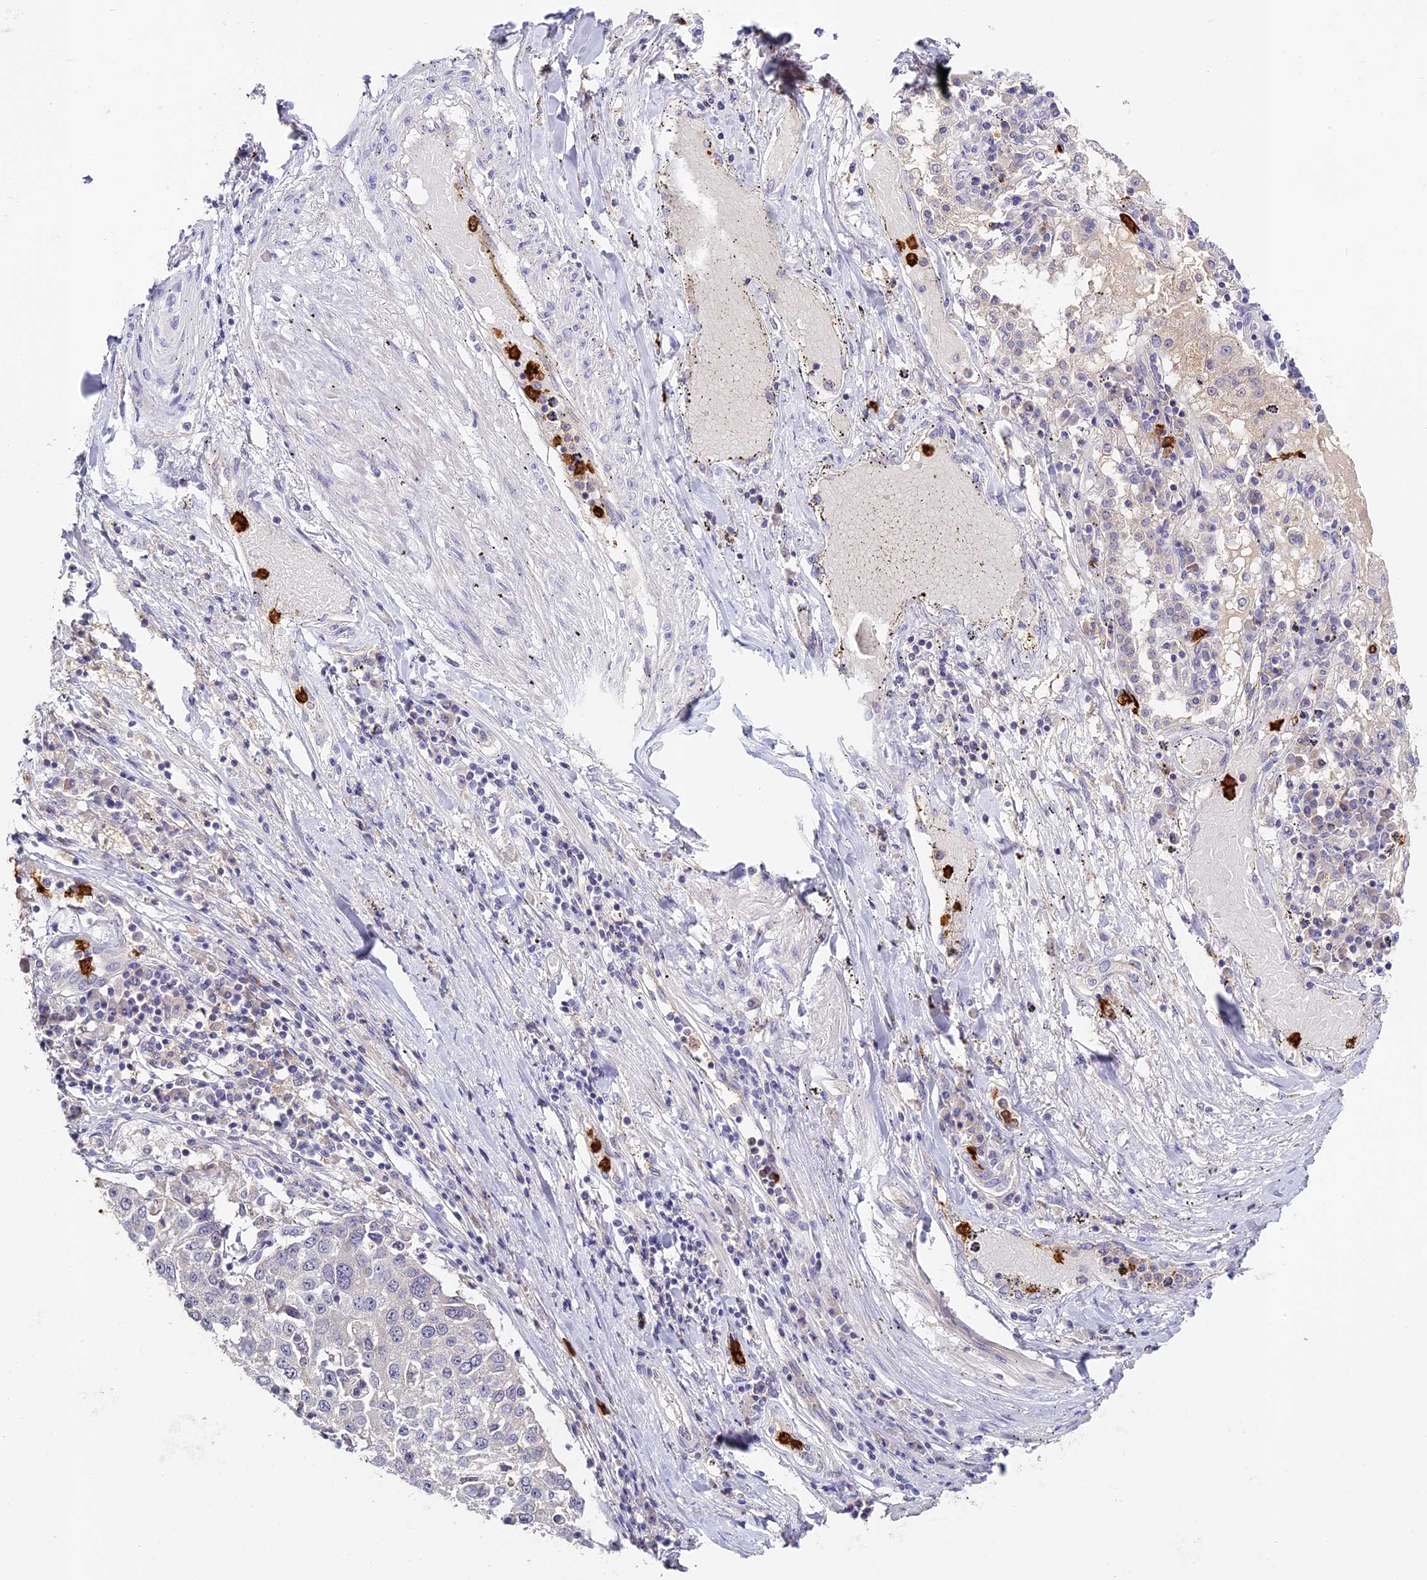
{"staining": {"intensity": "negative", "quantity": "none", "location": "none"}, "tissue": "lung cancer", "cell_type": "Tumor cells", "image_type": "cancer", "snomed": [{"axis": "morphology", "description": "Squamous cell carcinoma, NOS"}, {"axis": "topography", "description": "Lung"}], "caption": "Human lung cancer (squamous cell carcinoma) stained for a protein using IHC reveals no positivity in tumor cells.", "gene": "ADGRD1", "patient": {"sex": "male", "age": 65}}